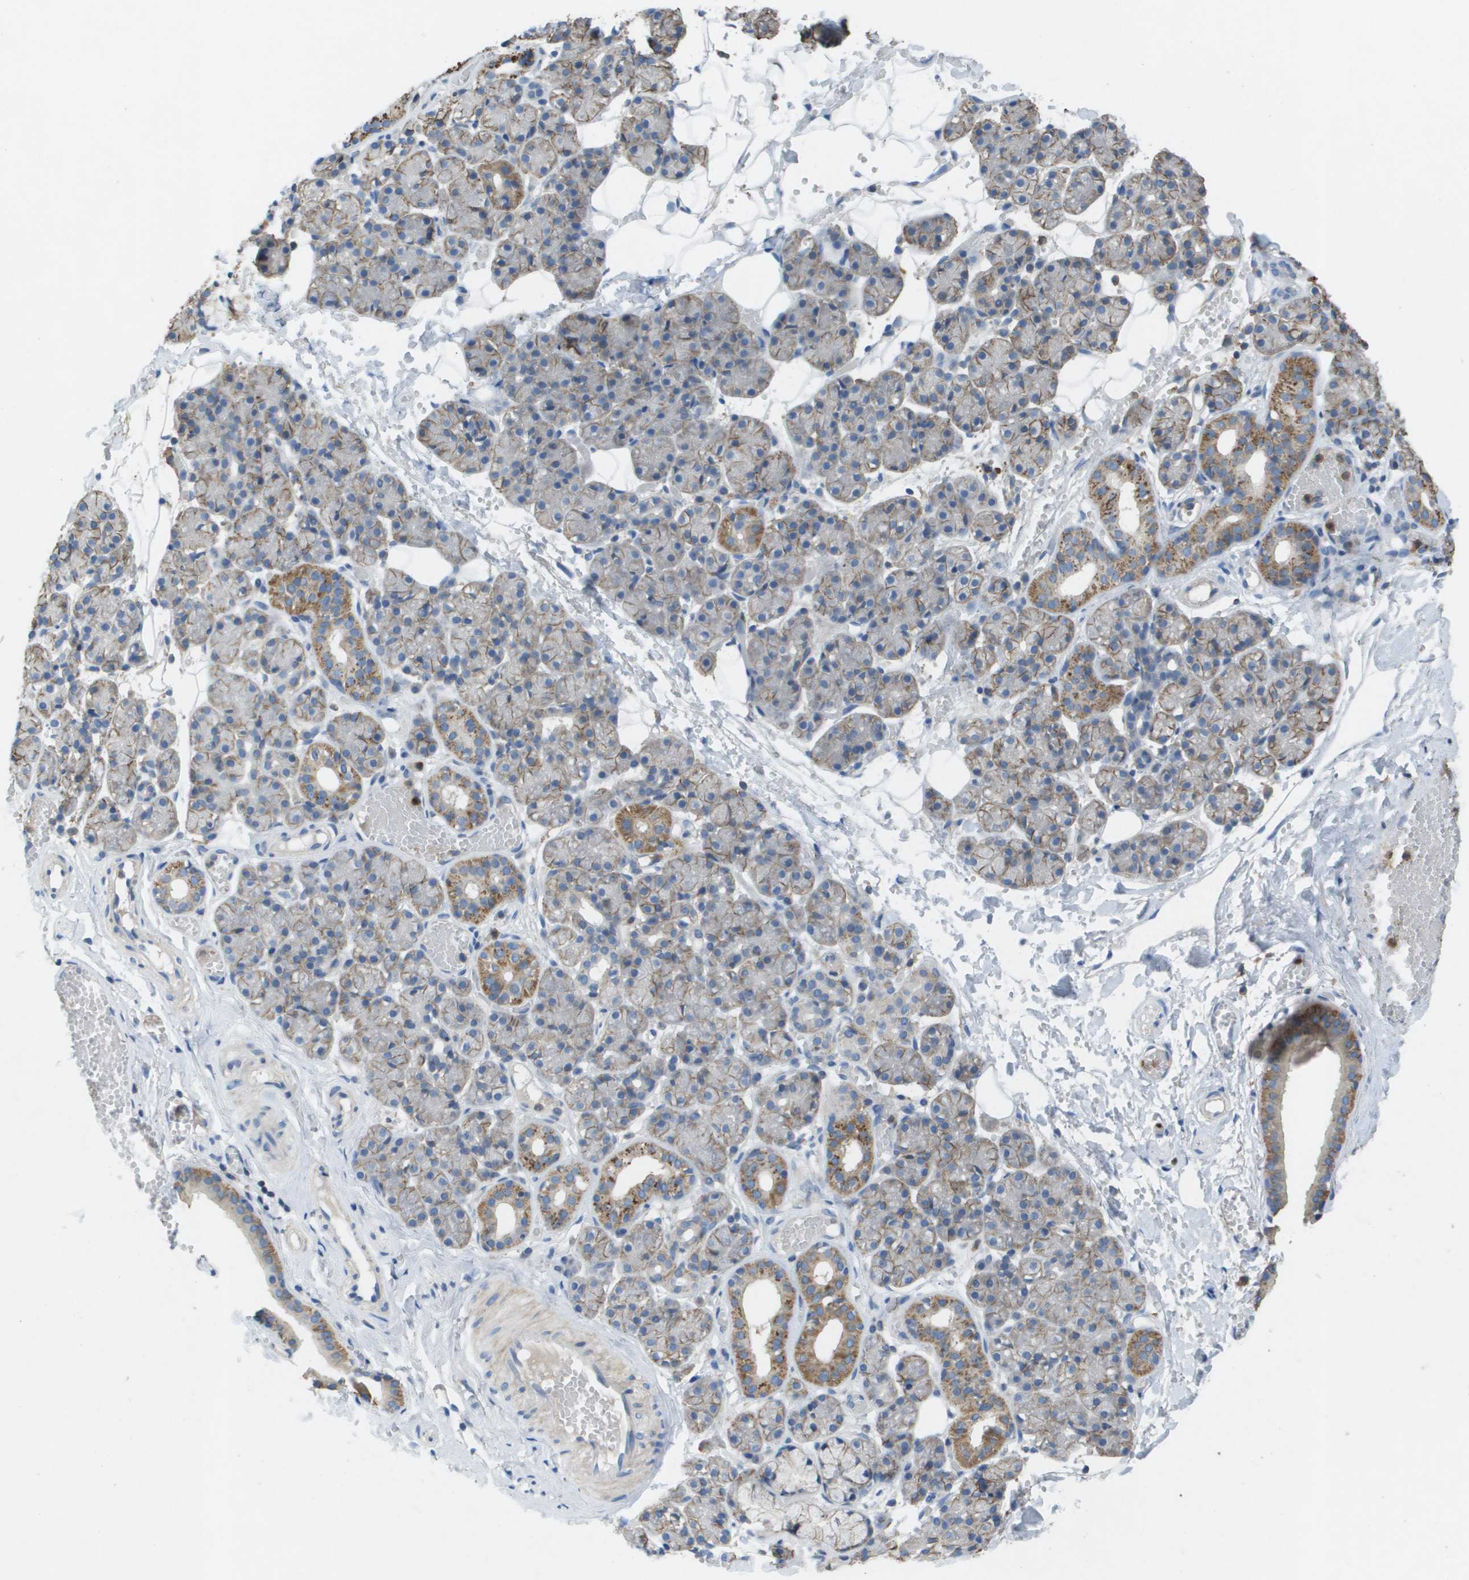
{"staining": {"intensity": "moderate", "quantity": "25%-75%", "location": "cytoplasmic/membranous"}, "tissue": "salivary gland", "cell_type": "Glandular cells", "image_type": "normal", "snomed": [{"axis": "morphology", "description": "Normal tissue, NOS"}, {"axis": "topography", "description": "Salivary gland"}], "caption": "Glandular cells reveal medium levels of moderate cytoplasmic/membranous positivity in approximately 25%-75% of cells in benign human salivary gland. (IHC, brightfield microscopy, high magnification).", "gene": "CLCA4", "patient": {"sex": "male", "age": 63}}